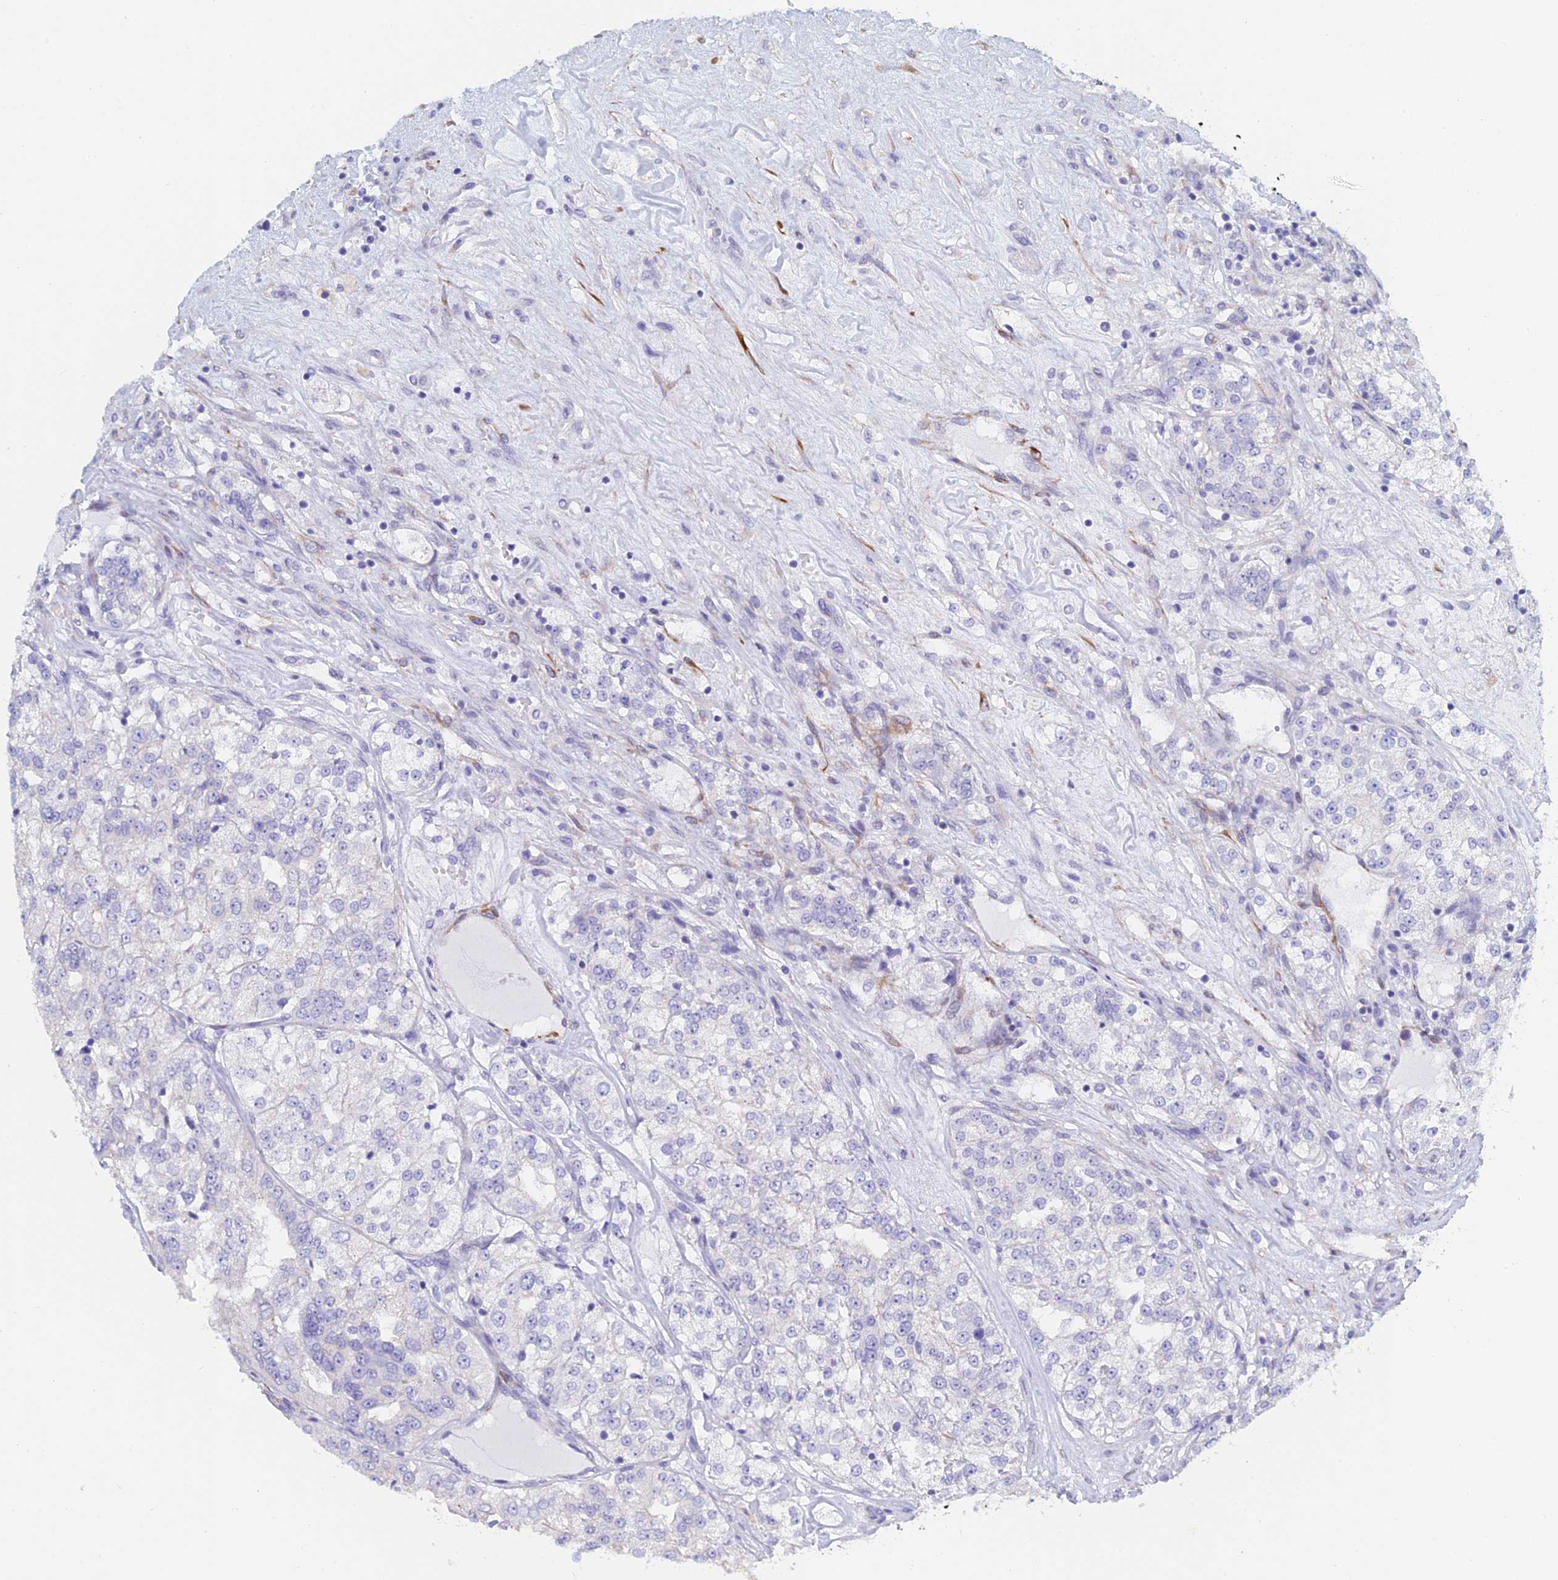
{"staining": {"intensity": "negative", "quantity": "none", "location": "none"}, "tissue": "renal cancer", "cell_type": "Tumor cells", "image_type": "cancer", "snomed": [{"axis": "morphology", "description": "Adenocarcinoma, NOS"}, {"axis": "topography", "description": "Kidney"}], "caption": "Photomicrograph shows no significant protein positivity in tumor cells of renal adenocarcinoma.", "gene": "PCDHA8", "patient": {"sex": "female", "age": 63}}